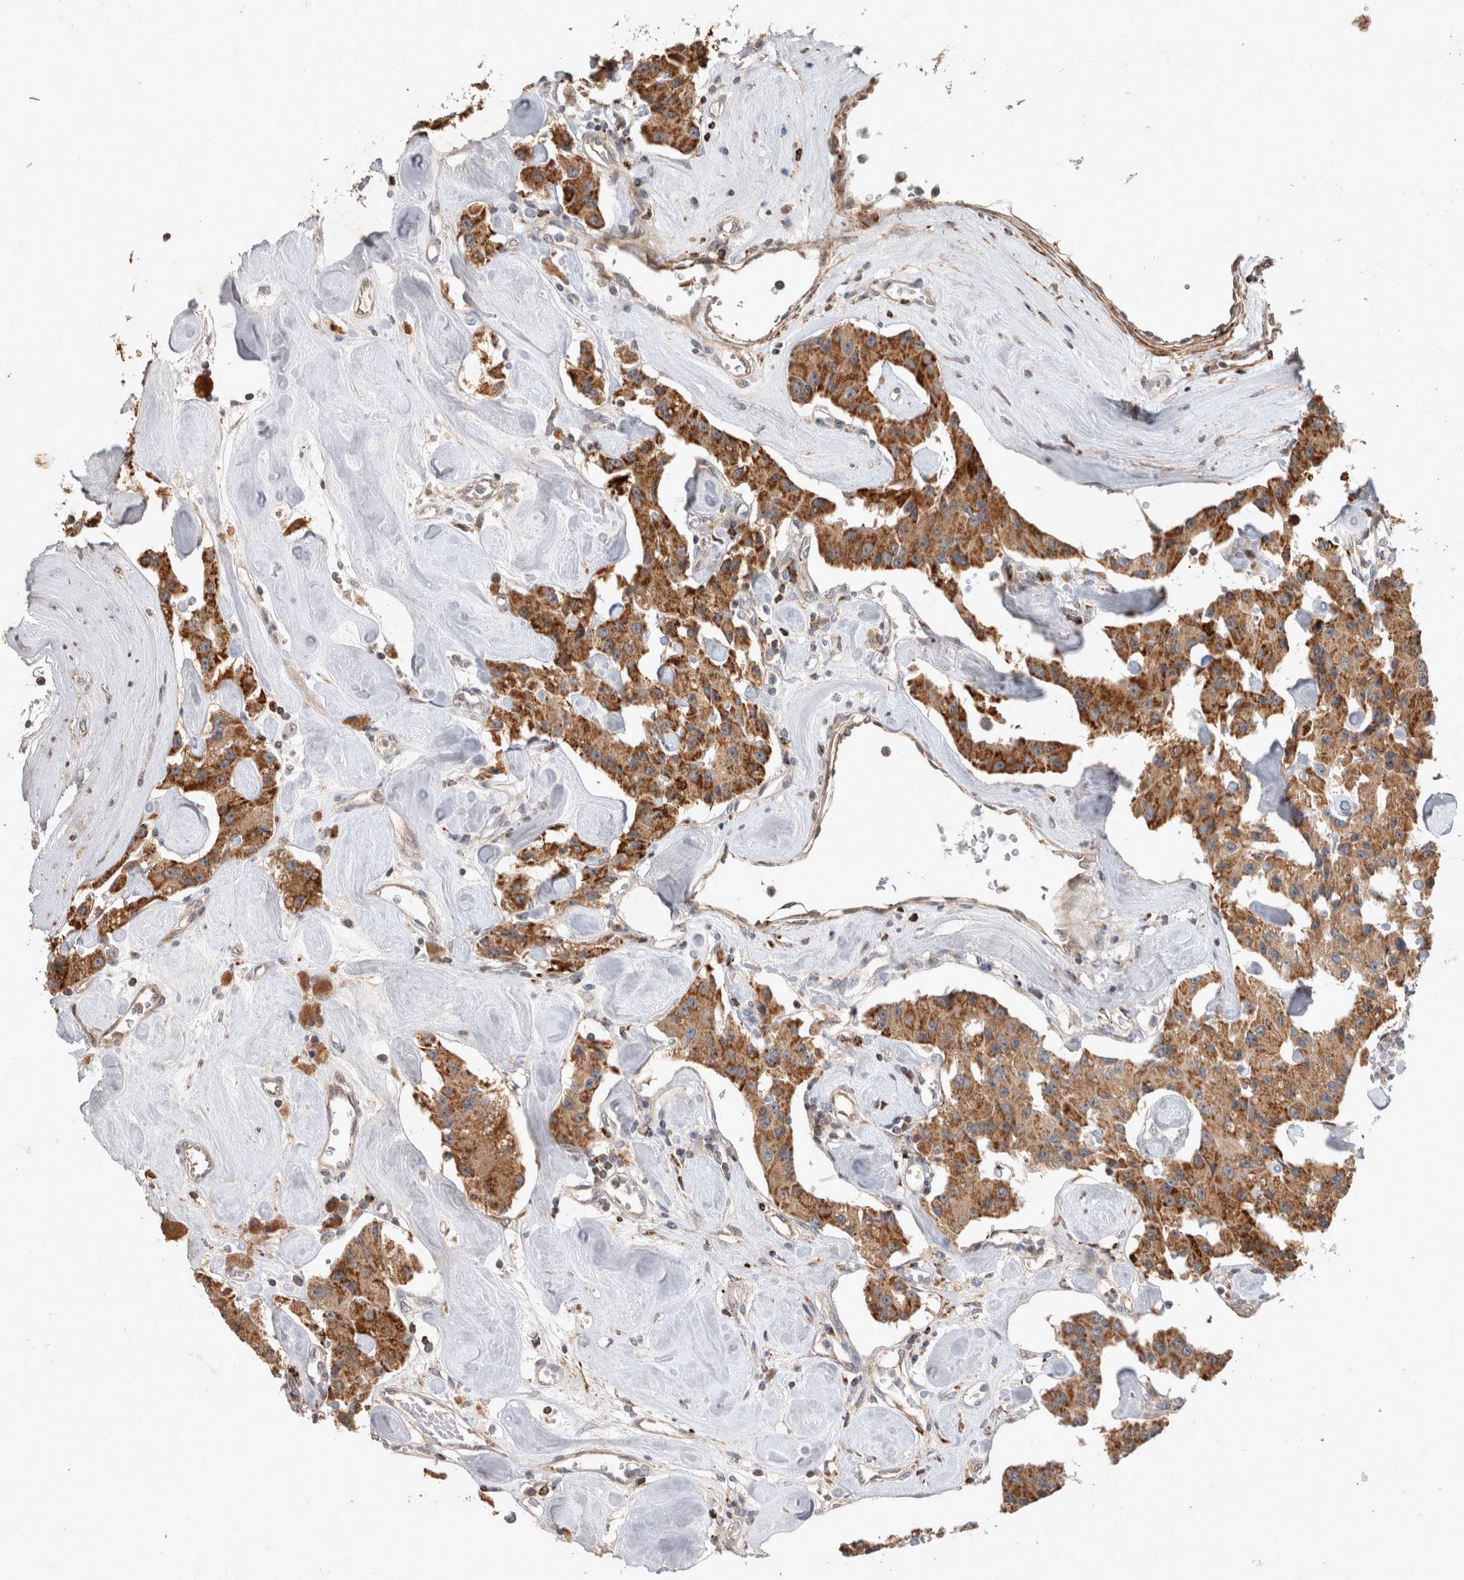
{"staining": {"intensity": "strong", "quantity": ">75%", "location": "cytoplasmic/membranous"}, "tissue": "carcinoid", "cell_type": "Tumor cells", "image_type": "cancer", "snomed": [{"axis": "morphology", "description": "Carcinoid, malignant, NOS"}, {"axis": "topography", "description": "Pancreas"}], "caption": "Malignant carcinoid stained with immunohistochemistry (IHC) reveals strong cytoplasmic/membranous expression in about >75% of tumor cells. (DAB IHC with brightfield microscopy, high magnification).", "gene": "SERAC1", "patient": {"sex": "male", "age": 41}}